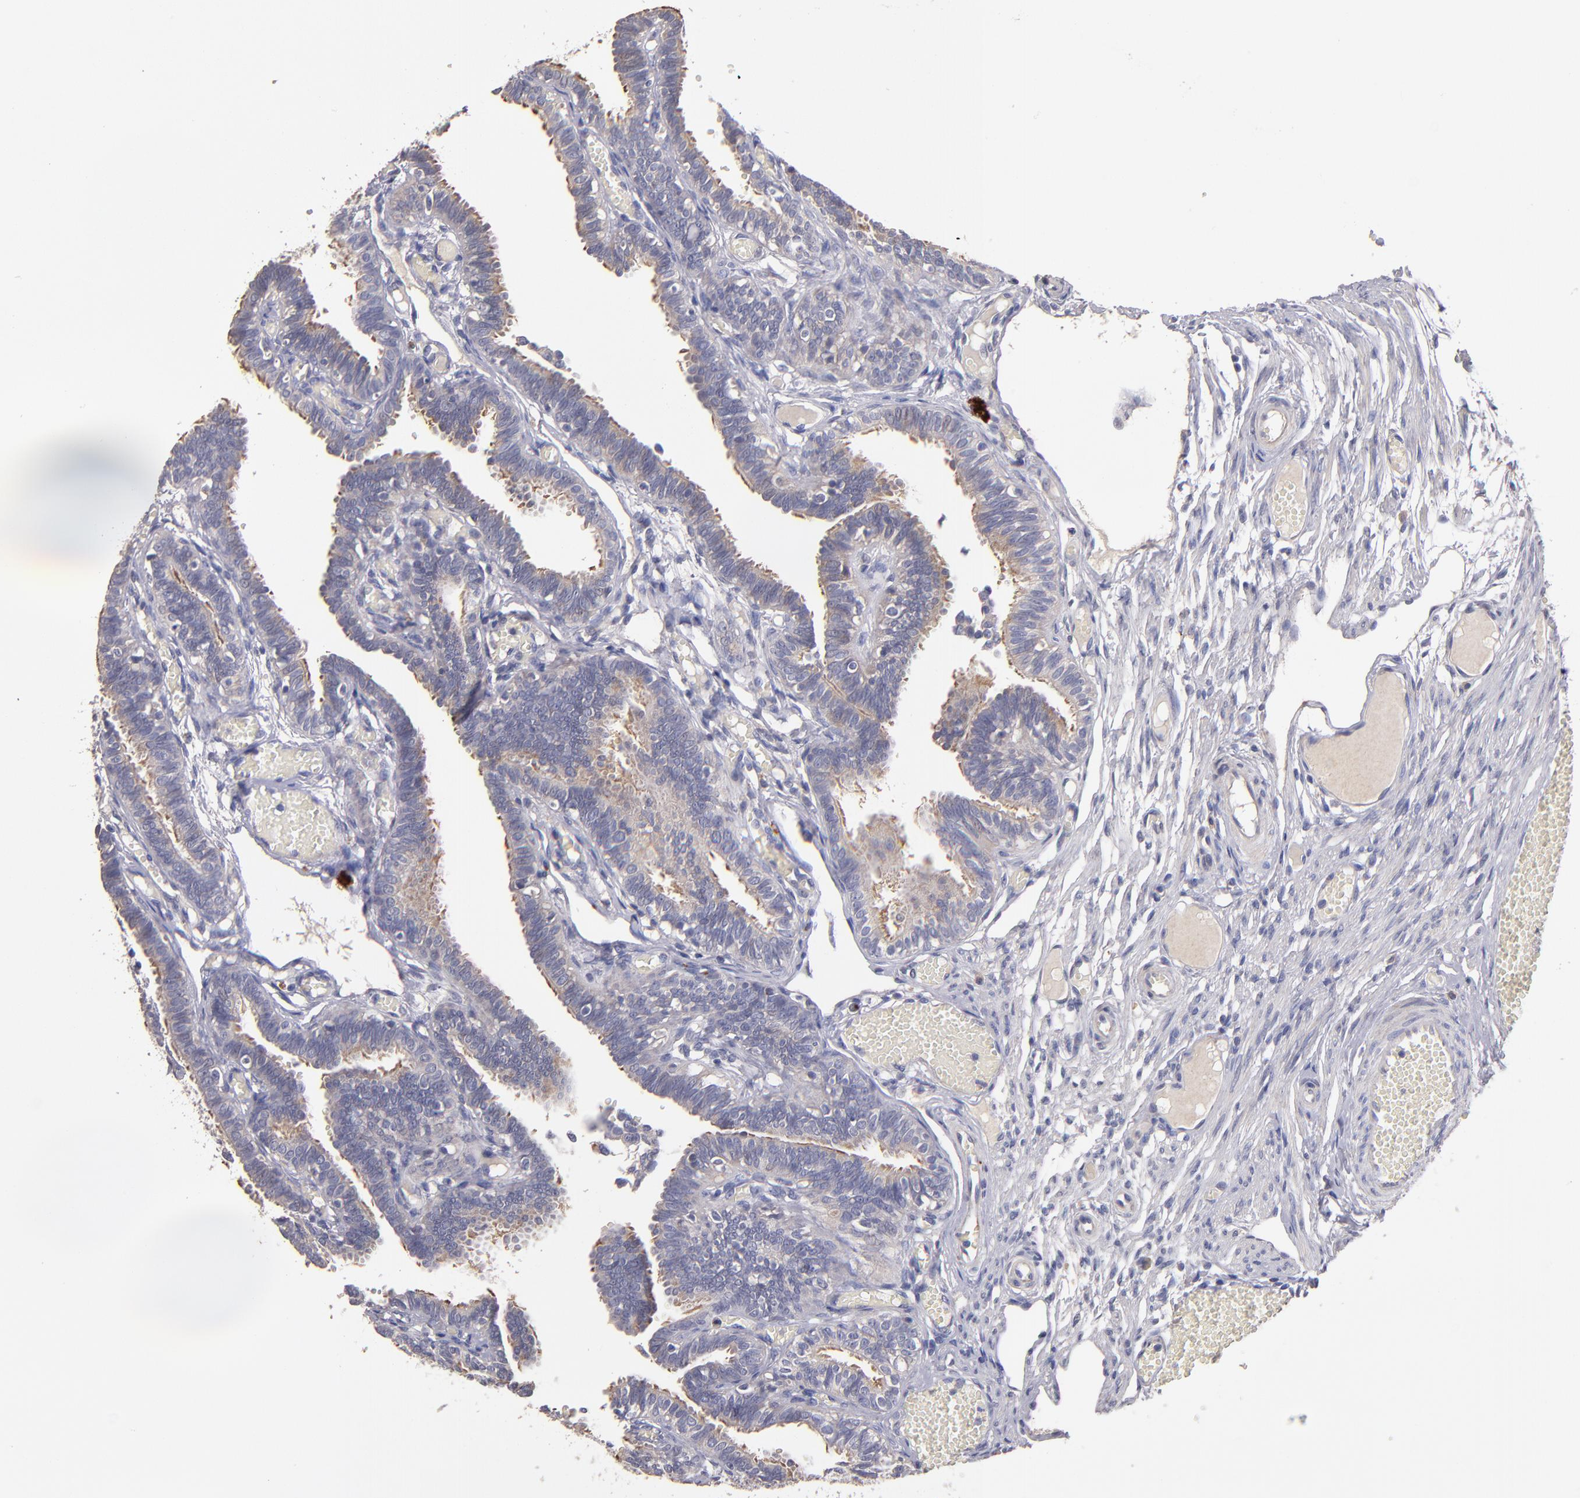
{"staining": {"intensity": "moderate", "quantity": "25%-75%", "location": "cytoplasmic/membranous"}, "tissue": "fallopian tube", "cell_type": "Glandular cells", "image_type": "normal", "snomed": [{"axis": "morphology", "description": "Normal tissue, NOS"}, {"axis": "topography", "description": "Fallopian tube"}], "caption": "An immunohistochemistry (IHC) photomicrograph of benign tissue is shown. Protein staining in brown labels moderate cytoplasmic/membranous positivity in fallopian tube within glandular cells.", "gene": "MAGEE1", "patient": {"sex": "female", "age": 29}}